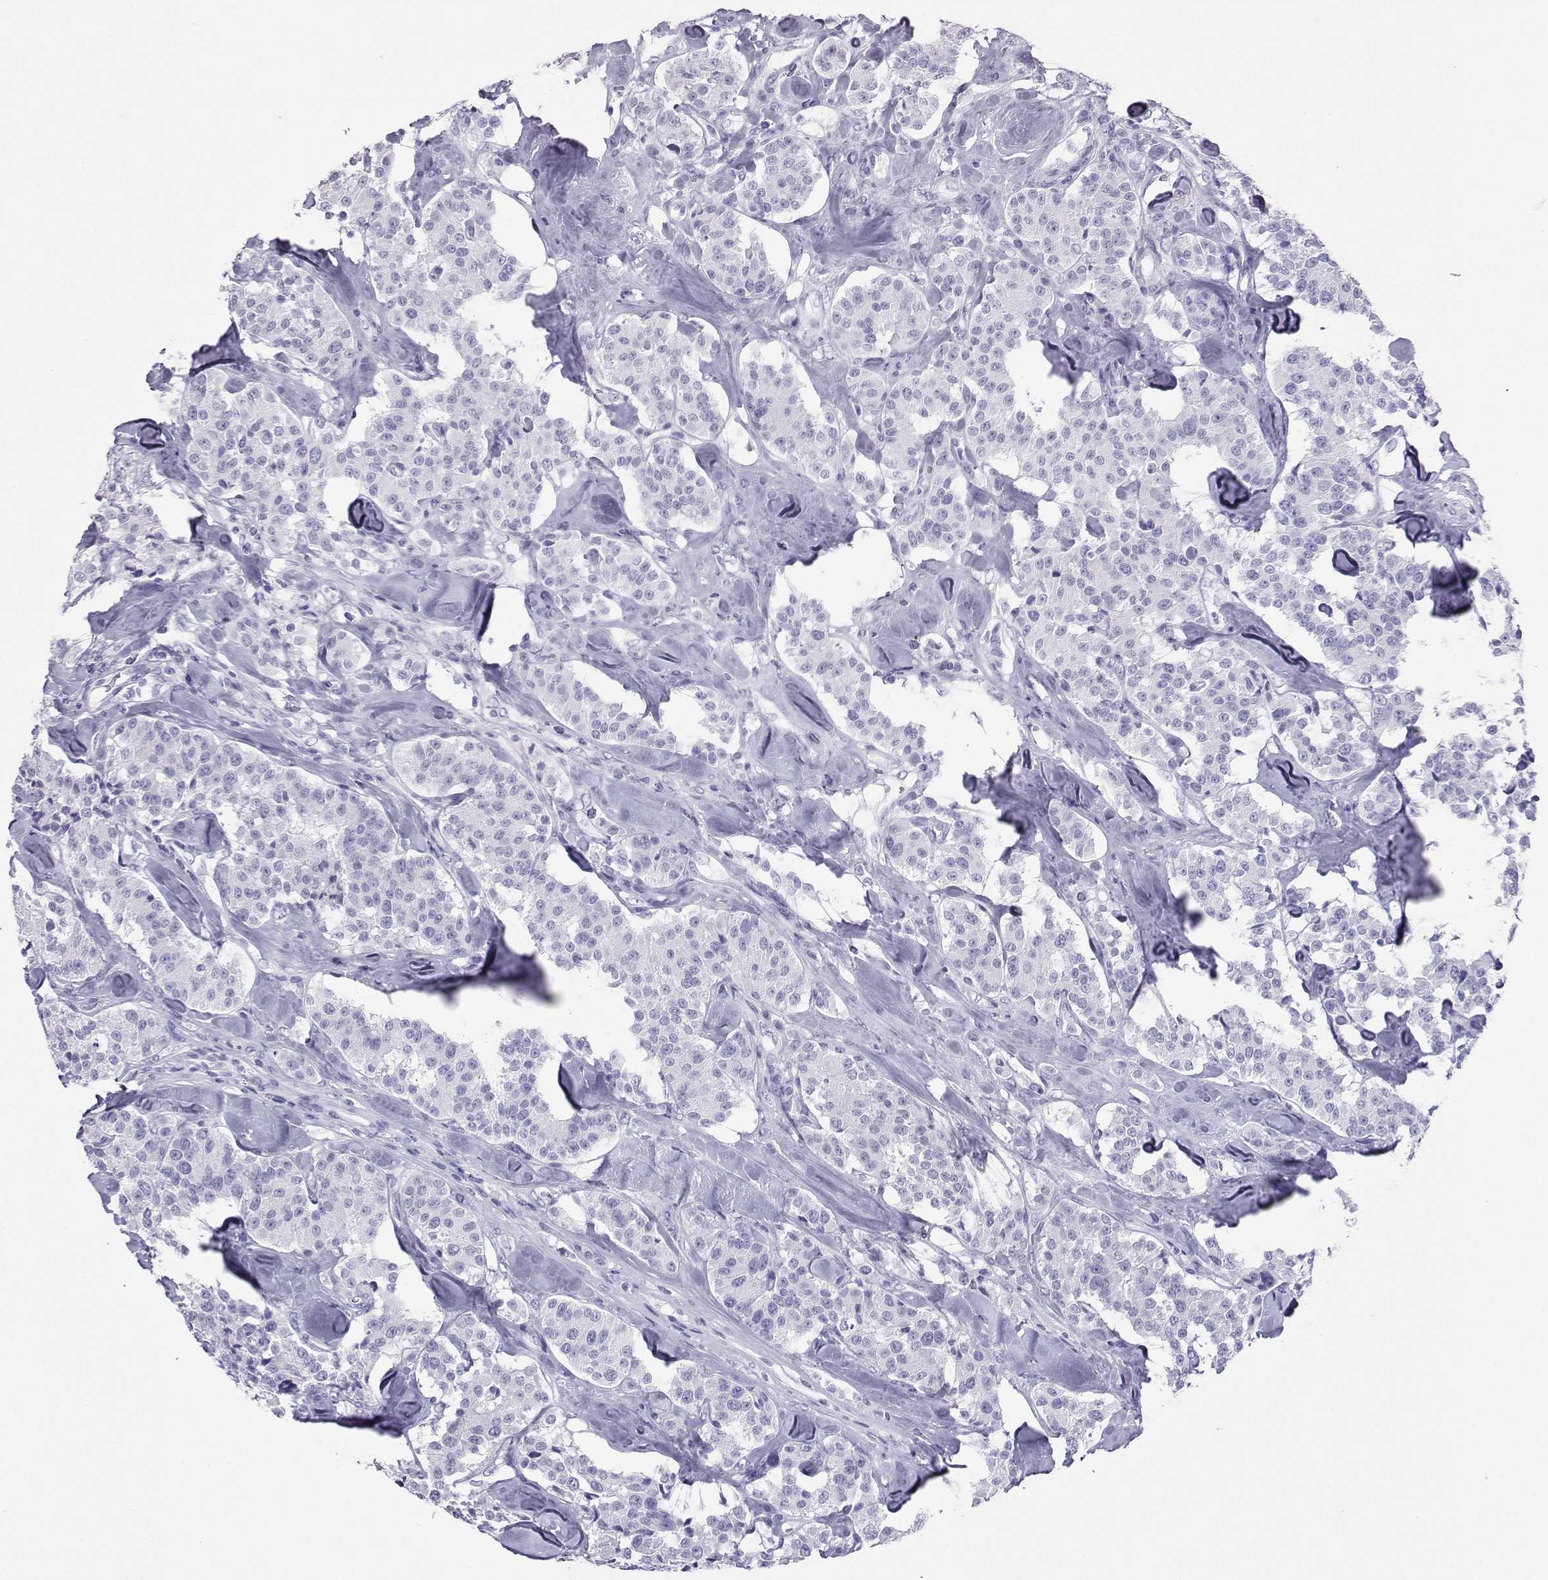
{"staining": {"intensity": "negative", "quantity": "none", "location": "none"}, "tissue": "carcinoid", "cell_type": "Tumor cells", "image_type": "cancer", "snomed": [{"axis": "morphology", "description": "Carcinoid, malignant, NOS"}, {"axis": "topography", "description": "Pancreas"}], "caption": "High magnification brightfield microscopy of carcinoid stained with DAB (3,3'-diaminobenzidine) (brown) and counterstained with hematoxylin (blue): tumor cells show no significant expression. (DAB (3,3'-diaminobenzidine) immunohistochemistry (IHC), high magnification).", "gene": "LORICRIN", "patient": {"sex": "male", "age": 41}}